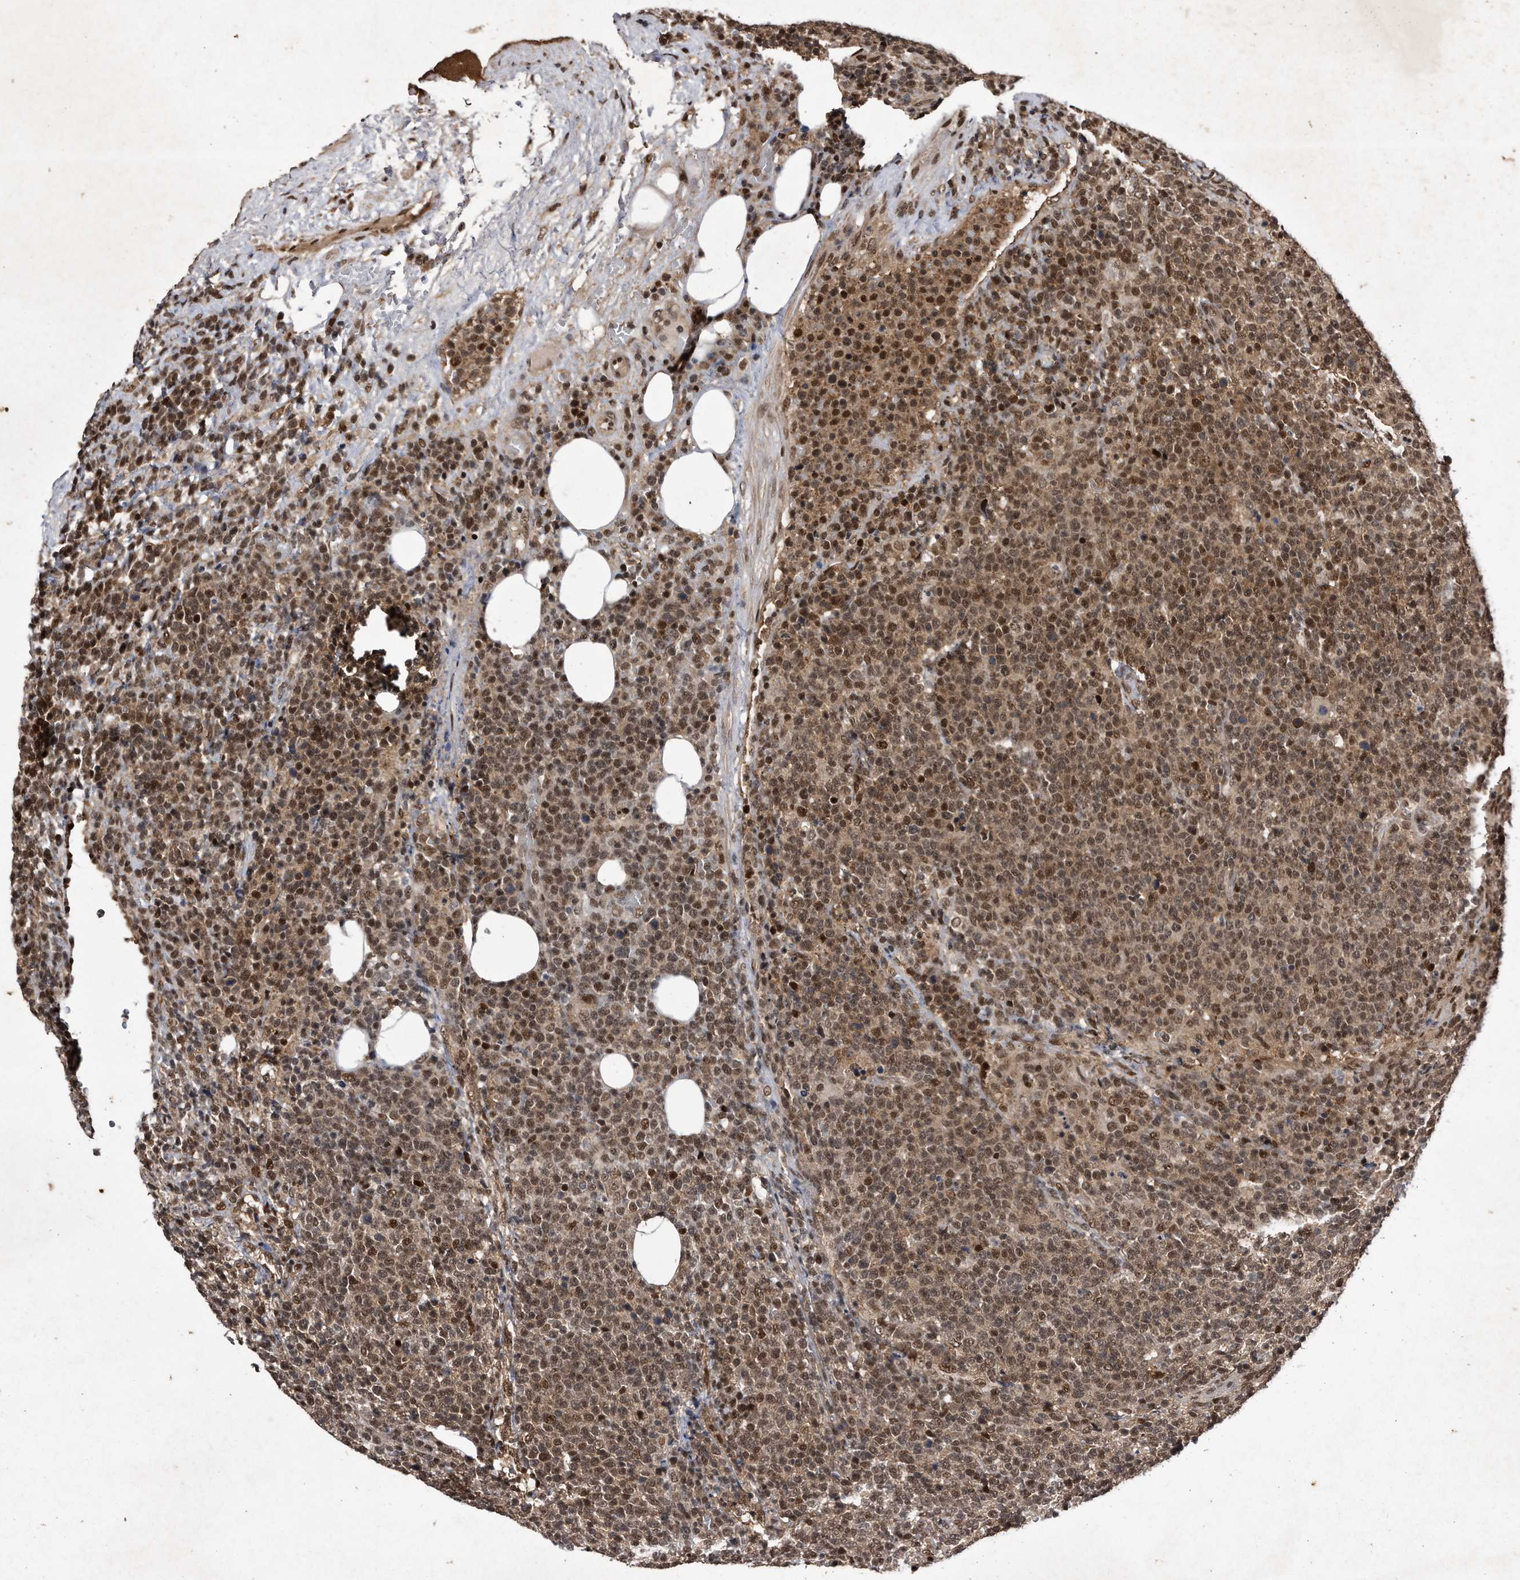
{"staining": {"intensity": "moderate", "quantity": ">75%", "location": "nuclear"}, "tissue": "lymphoma", "cell_type": "Tumor cells", "image_type": "cancer", "snomed": [{"axis": "morphology", "description": "Malignant lymphoma, non-Hodgkin's type, High grade"}, {"axis": "topography", "description": "Lymph node"}], "caption": "Approximately >75% of tumor cells in human malignant lymphoma, non-Hodgkin's type (high-grade) show moderate nuclear protein staining as visualized by brown immunohistochemical staining.", "gene": "RAD23B", "patient": {"sex": "male", "age": 61}}